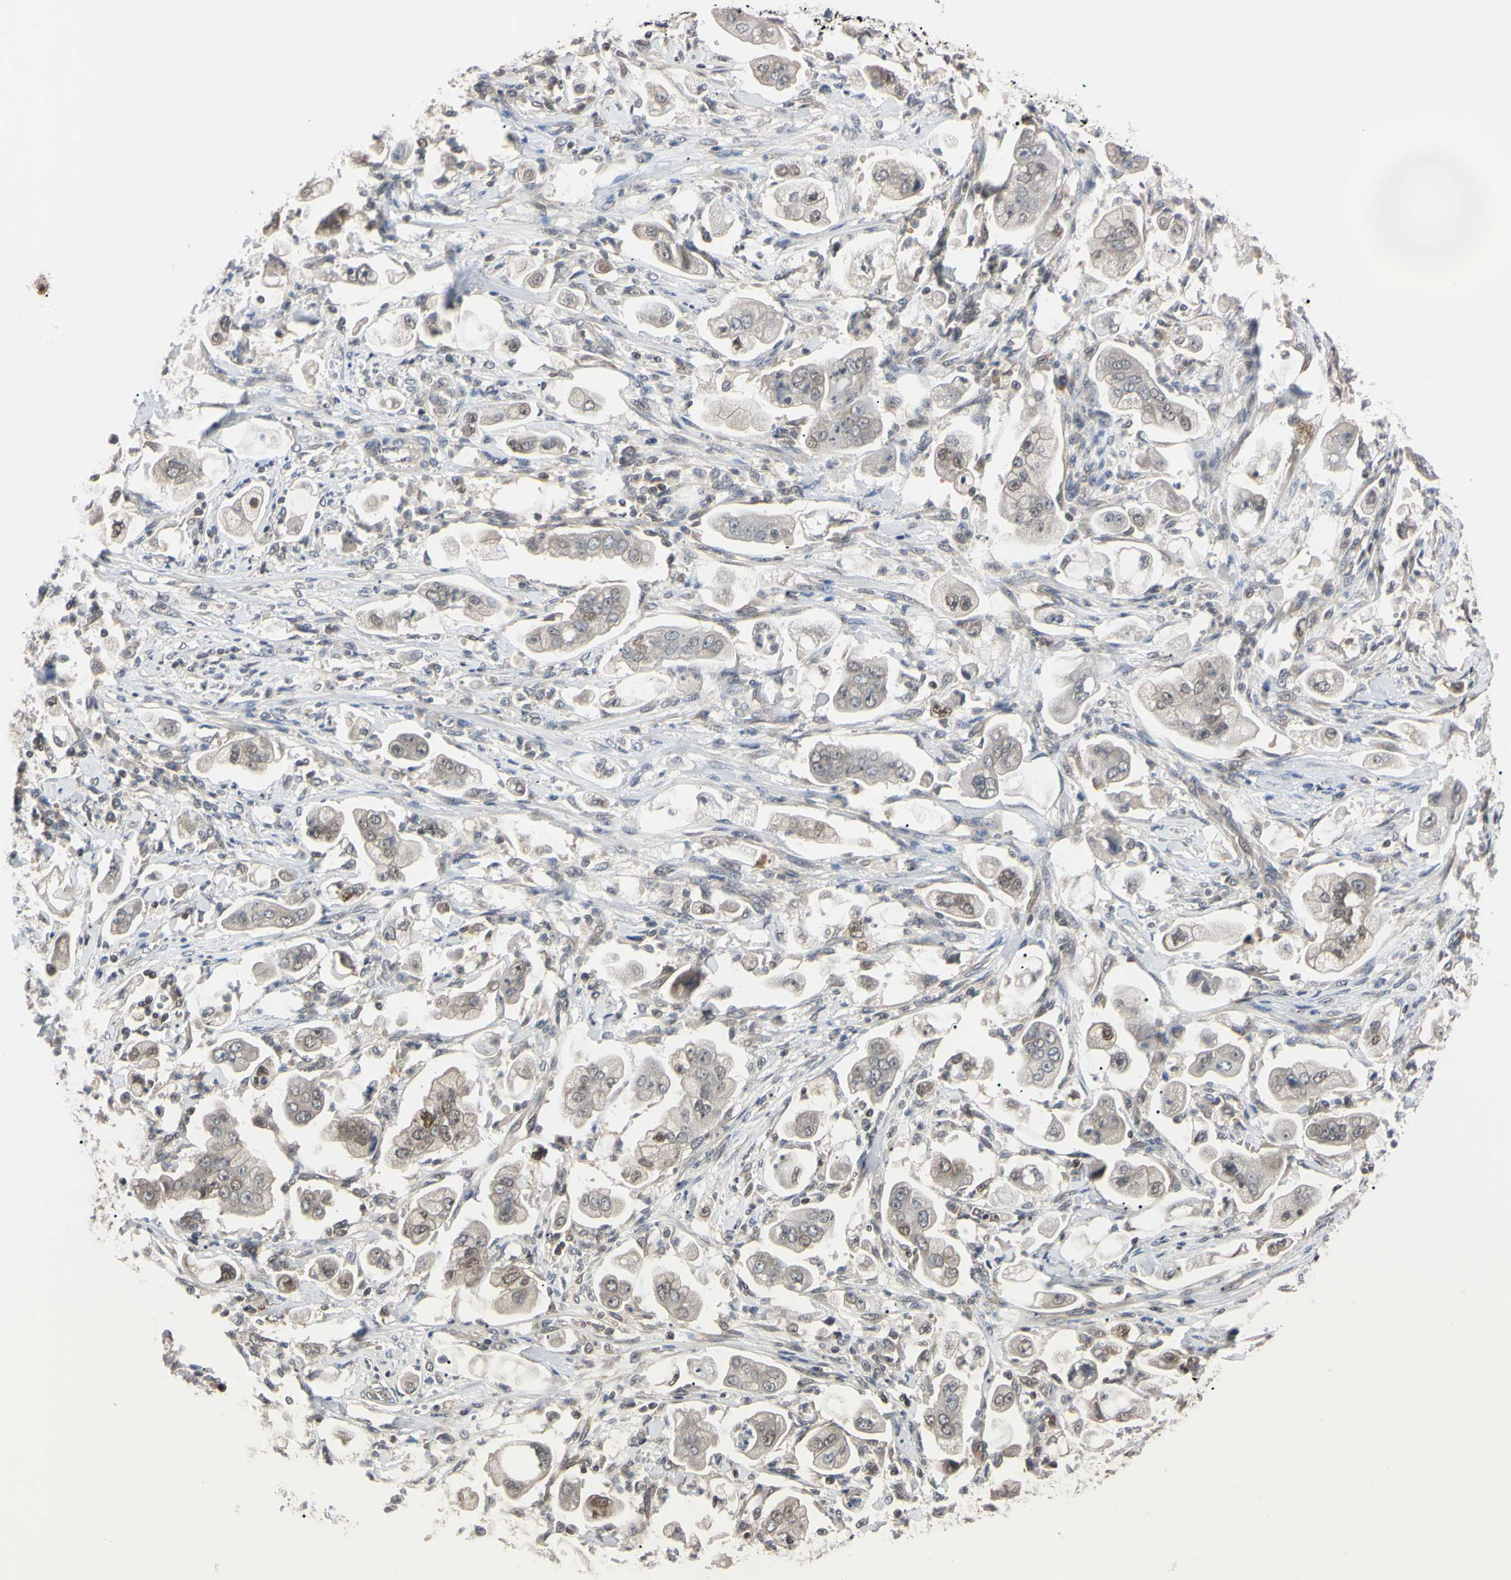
{"staining": {"intensity": "weak", "quantity": "25%-75%", "location": "cytoplasmic/membranous,nuclear"}, "tissue": "stomach cancer", "cell_type": "Tumor cells", "image_type": "cancer", "snomed": [{"axis": "morphology", "description": "Adenocarcinoma, NOS"}, {"axis": "topography", "description": "Stomach"}], "caption": "Immunohistochemical staining of human adenocarcinoma (stomach) displays weak cytoplasmic/membranous and nuclear protein positivity in about 25%-75% of tumor cells.", "gene": "UBE2I", "patient": {"sex": "male", "age": 62}}